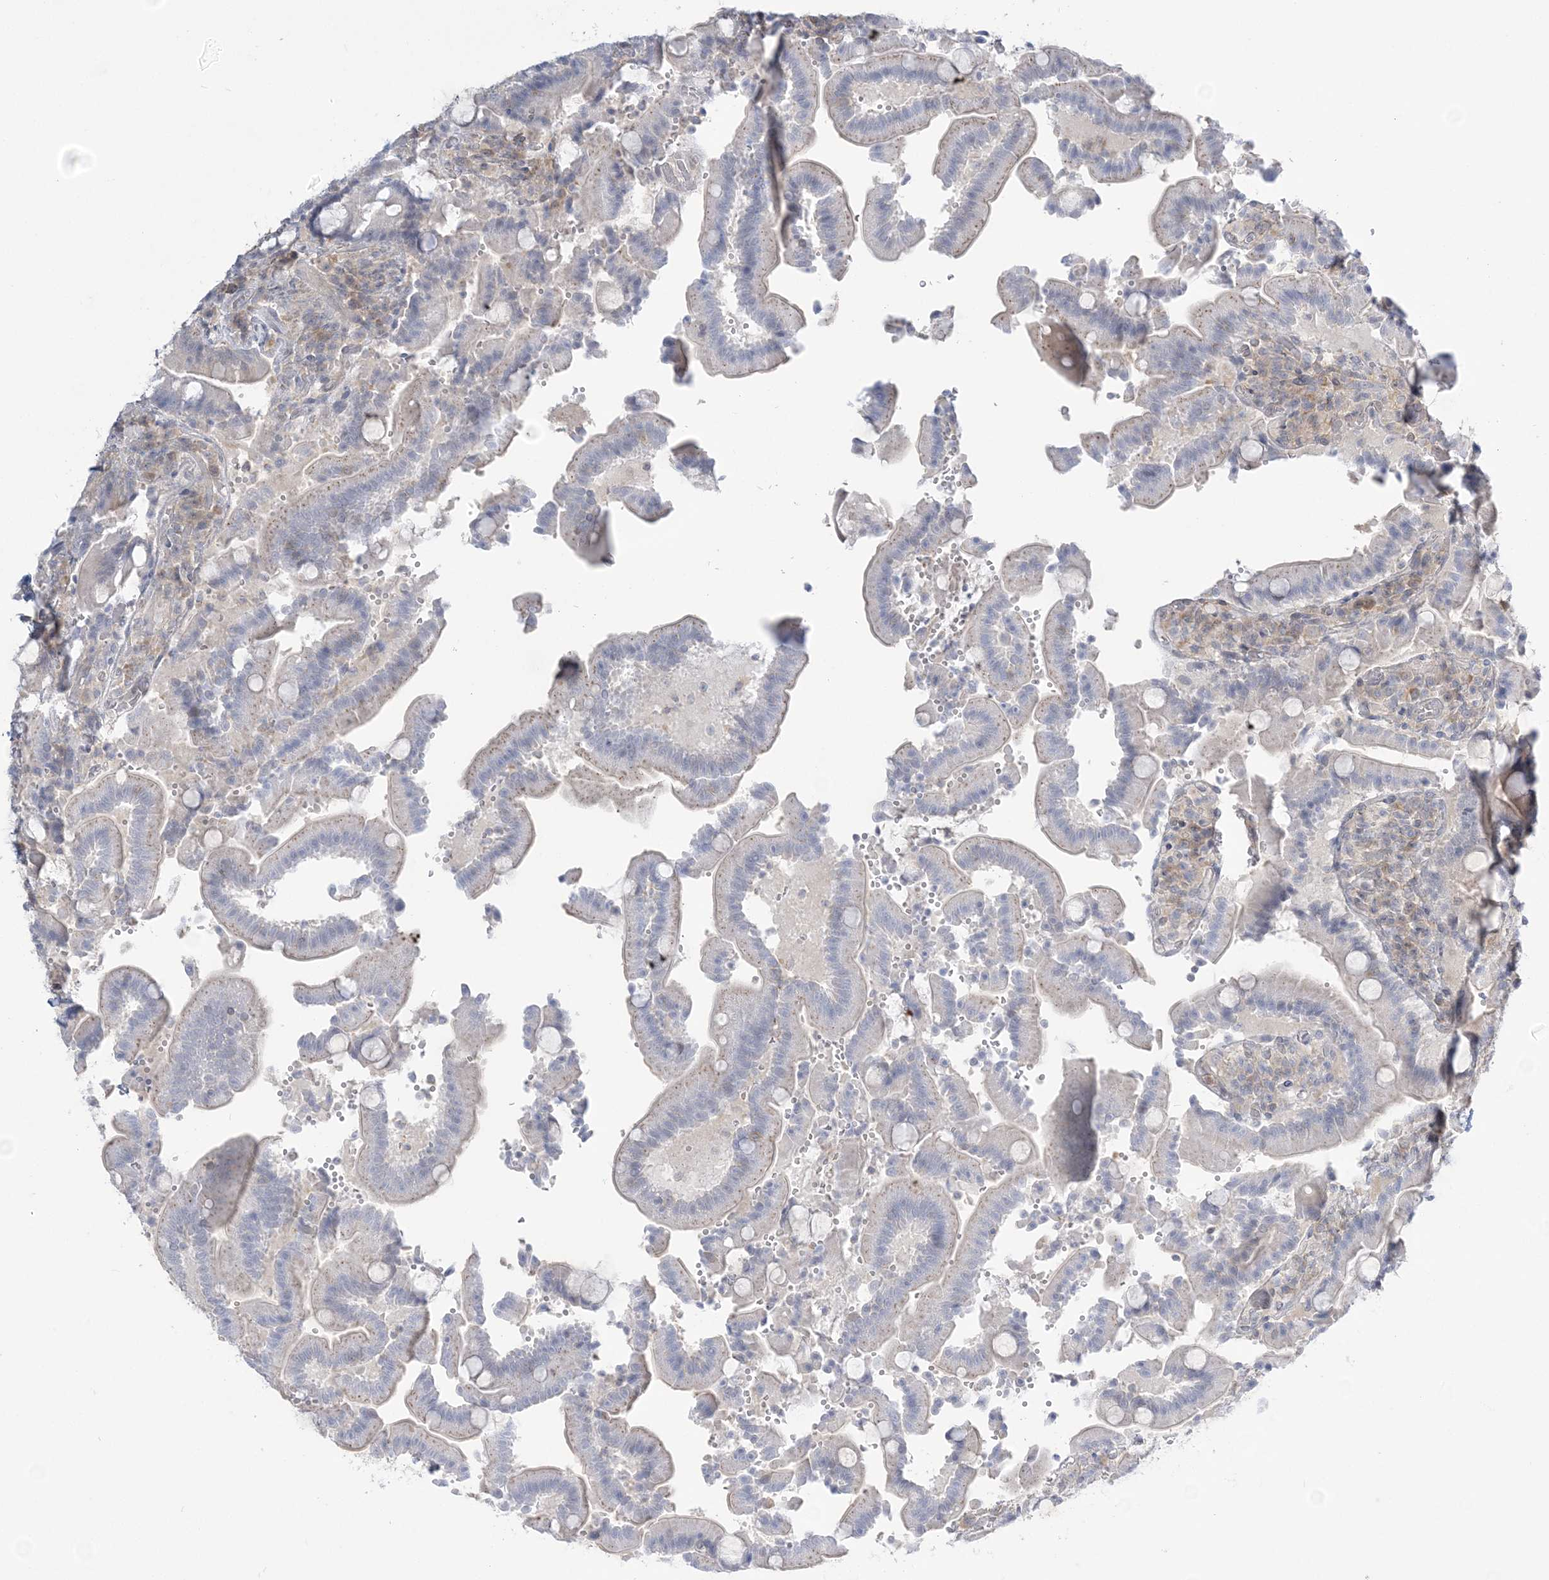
{"staining": {"intensity": "moderate", "quantity": "<25%", "location": "cytoplasmic/membranous"}, "tissue": "duodenum", "cell_type": "Glandular cells", "image_type": "normal", "snomed": [{"axis": "morphology", "description": "Normal tissue, NOS"}, {"axis": "topography", "description": "Duodenum"}], "caption": "Immunohistochemistry (IHC) of normal duodenum displays low levels of moderate cytoplasmic/membranous positivity in about <25% of glandular cells.", "gene": "THADA", "patient": {"sex": "female", "age": 62}}